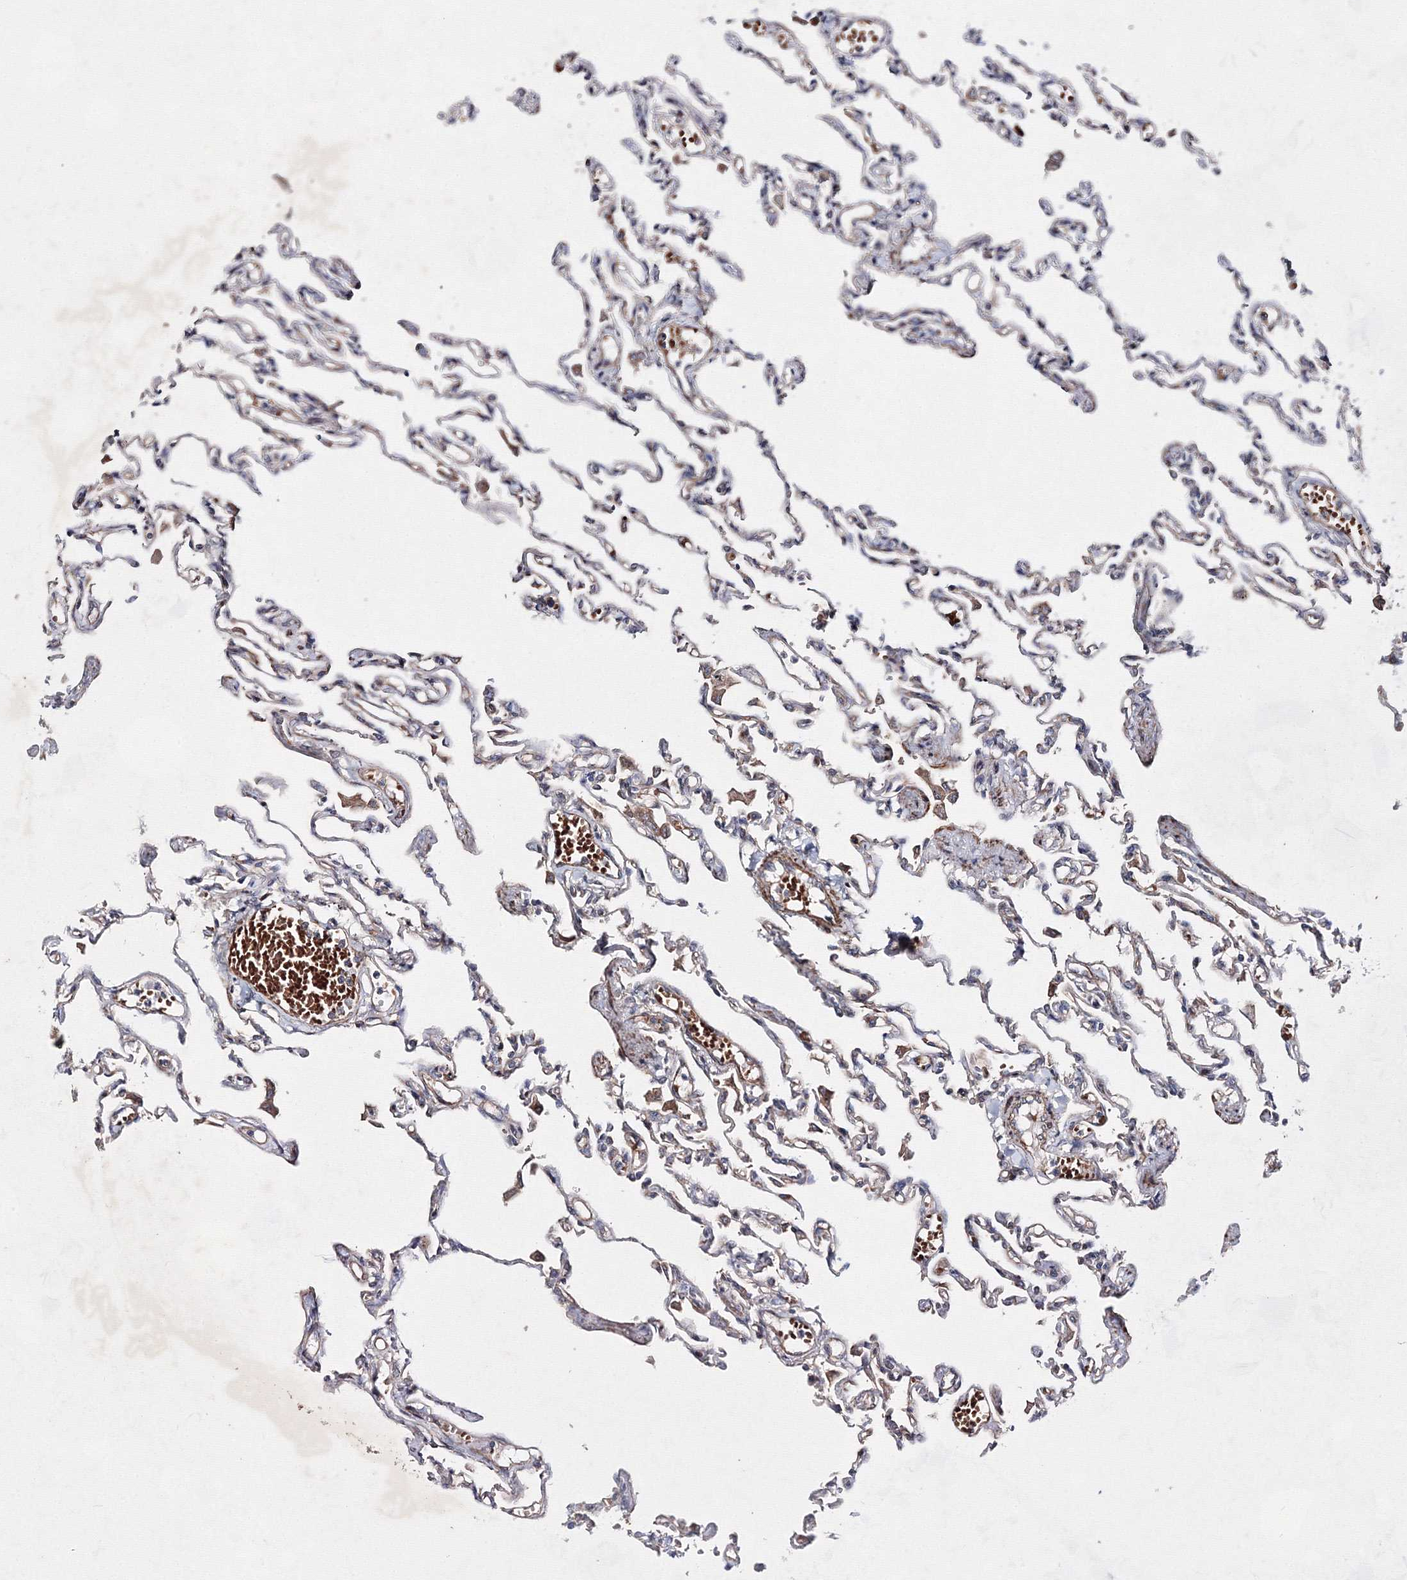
{"staining": {"intensity": "negative", "quantity": "none", "location": "none"}, "tissue": "lung", "cell_type": "Alveolar cells", "image_type": "normal", "snomed": [{"axis": "morphology", "description": "Normal tissue, NOS"}, {"axis": "topography", "description": "Lung"}], "caption": "The micrograph displays no significant staining in alveolar cells of lung.", "gene": "GFM1", "patient": {"sex": "male", "age": 21}}